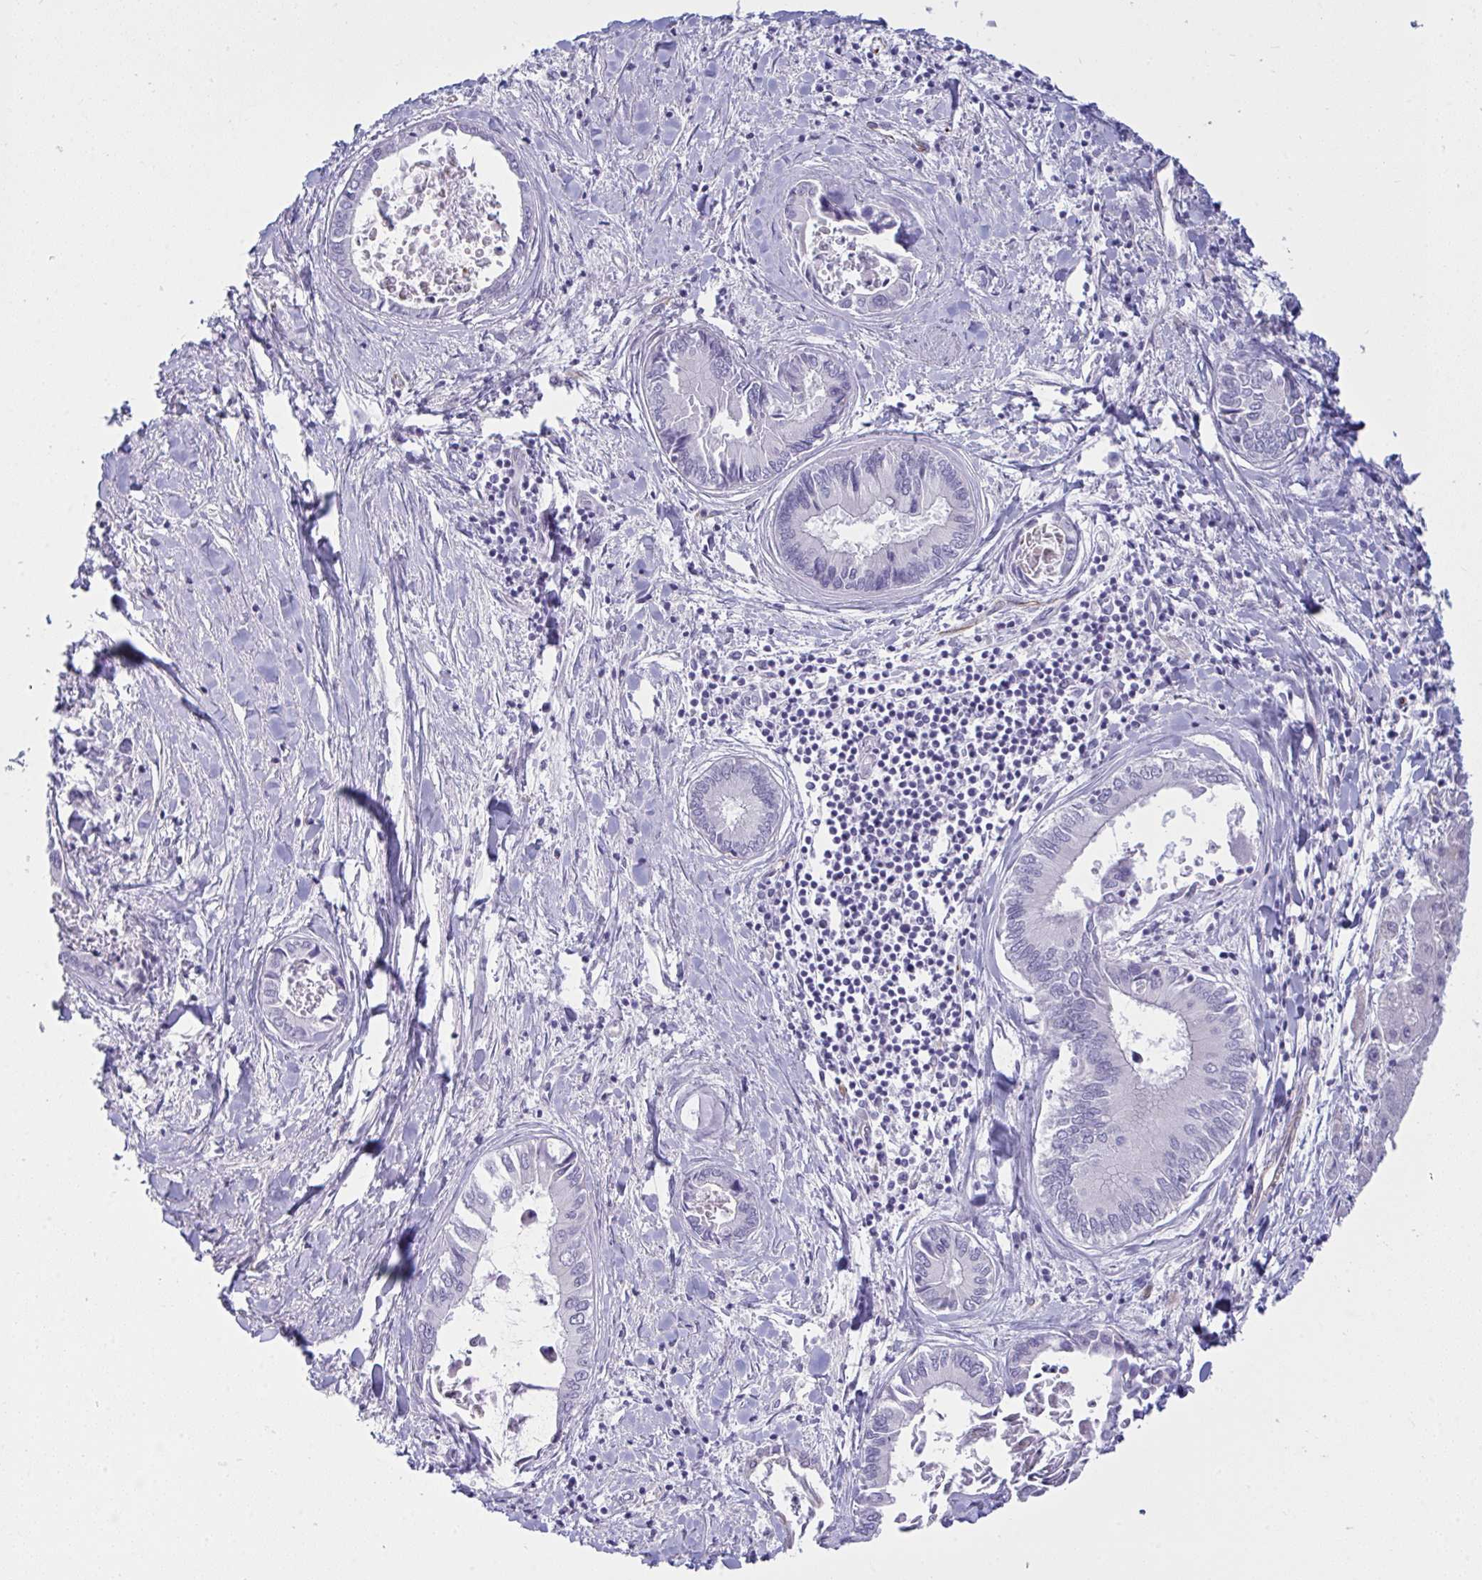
{"staining": {"intensity": "negative", "quantity": "none", "location": "none"}, "tissue": "liver cancer", "cell_type": "Tumor cells", "image_type": "cancer", "snomed": [{"axis": "morphology", "description": "Cholangiocarcinoma"}, {"axis": "topography", "description": "Liver"}], "caption": "This image is of liver cholangiocarcinoma stained with immunohistochemistry (IHC) to label a protein in brown with the nuclei are counter-stained blue. There is no staining in tumor cells. (Immunohistochemistry, brightfield microscopy, high magnification).", "gene": "SLC35B1", "patient": {"sex": "male", "age": 66}}